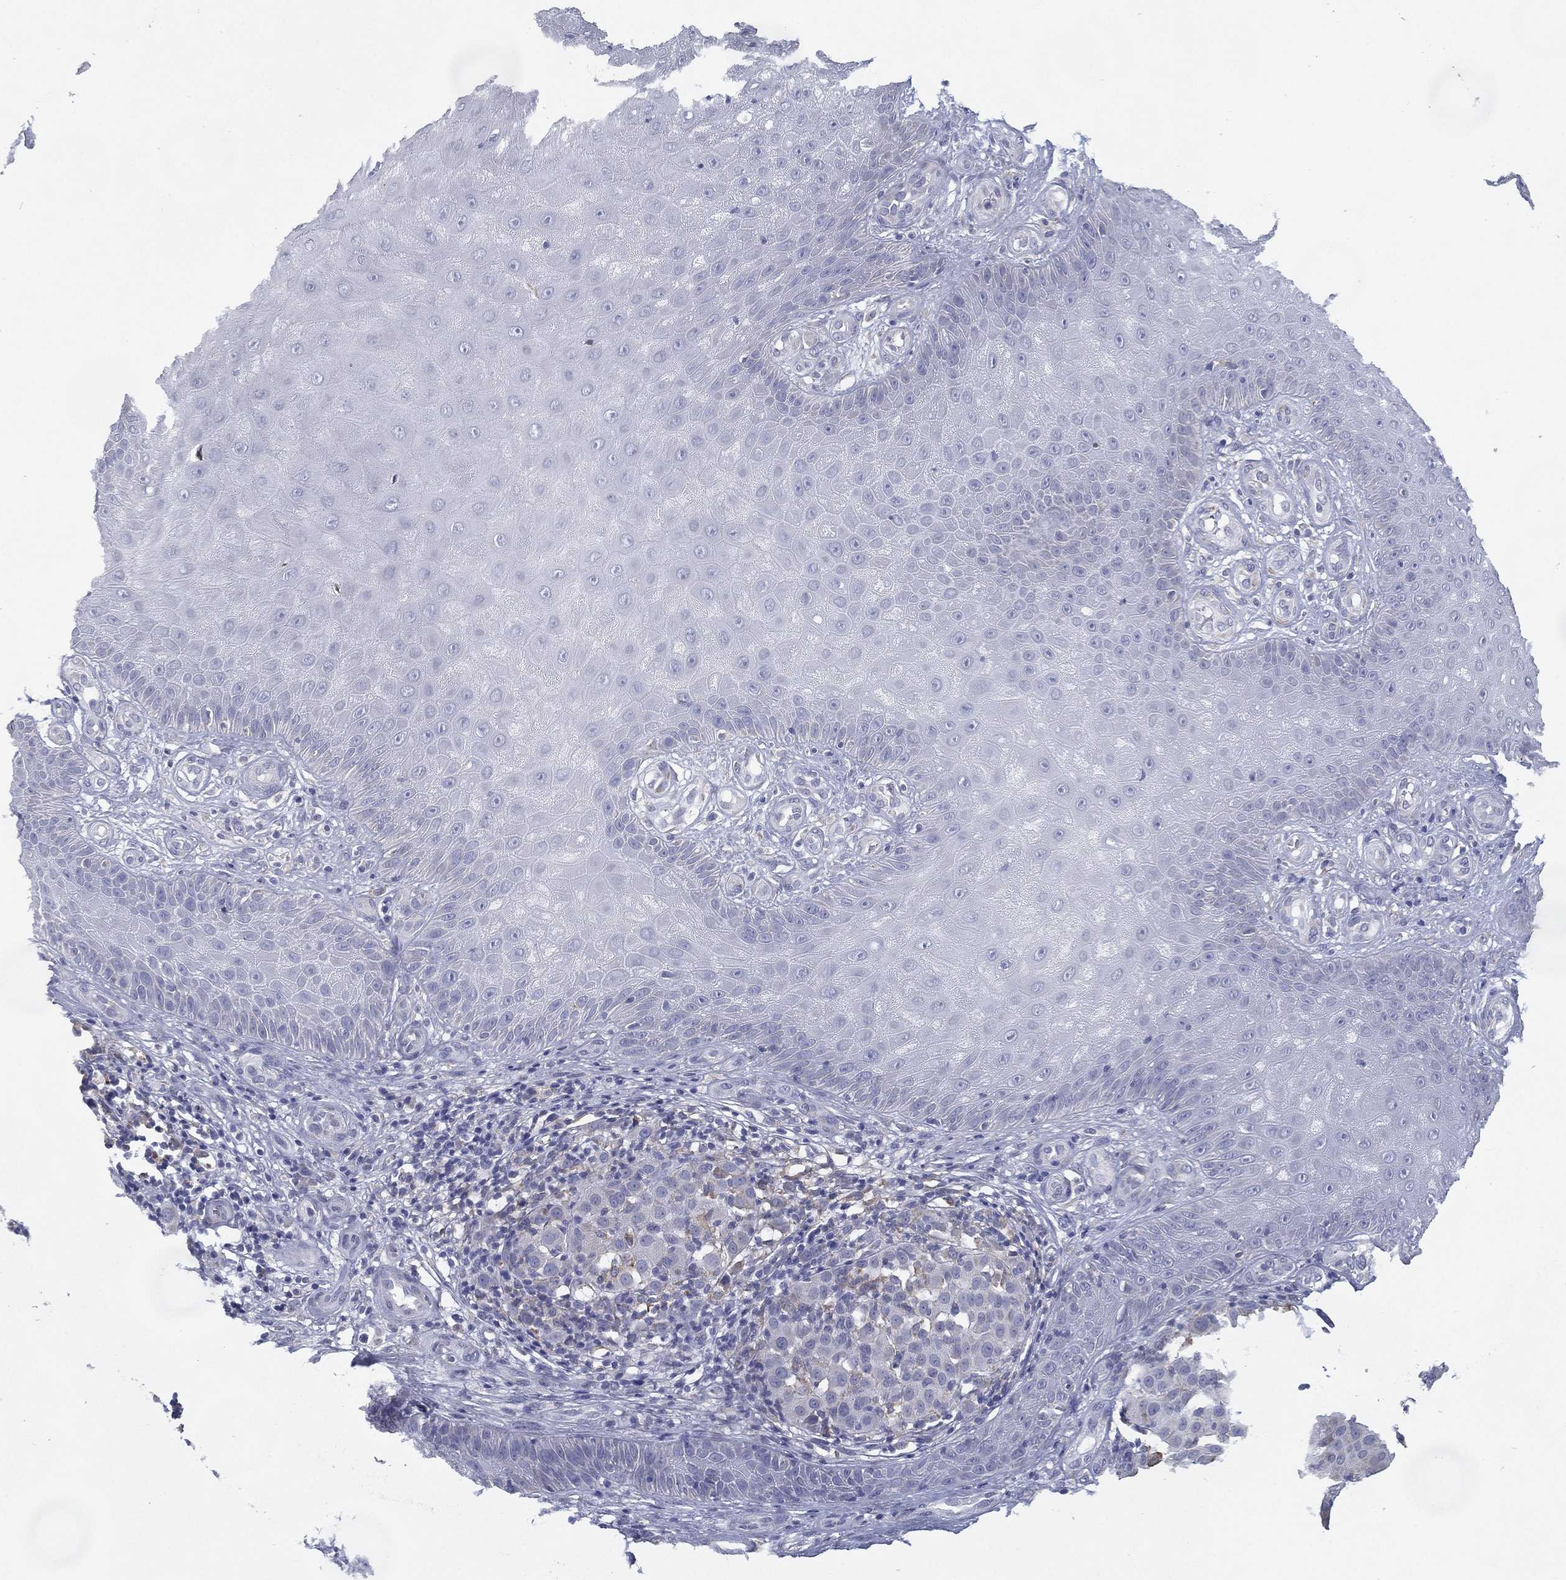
{"staining": {"intensity": "negative", "quantity": "none", "location": "none"}, "tissue": "melanoma", "cell_type": "Tumor cells", "image_type": "cancer", "snomed": [{"axis": "morphology", "description": "Malignant melanoma, NOS"}, {"axis": "topography", "description": "Skin"}], "caption": "Tumor cells show no significant expression in melanoma.", "gene": "C19orf18", "patient": {"sex": "female", "age": 87}}